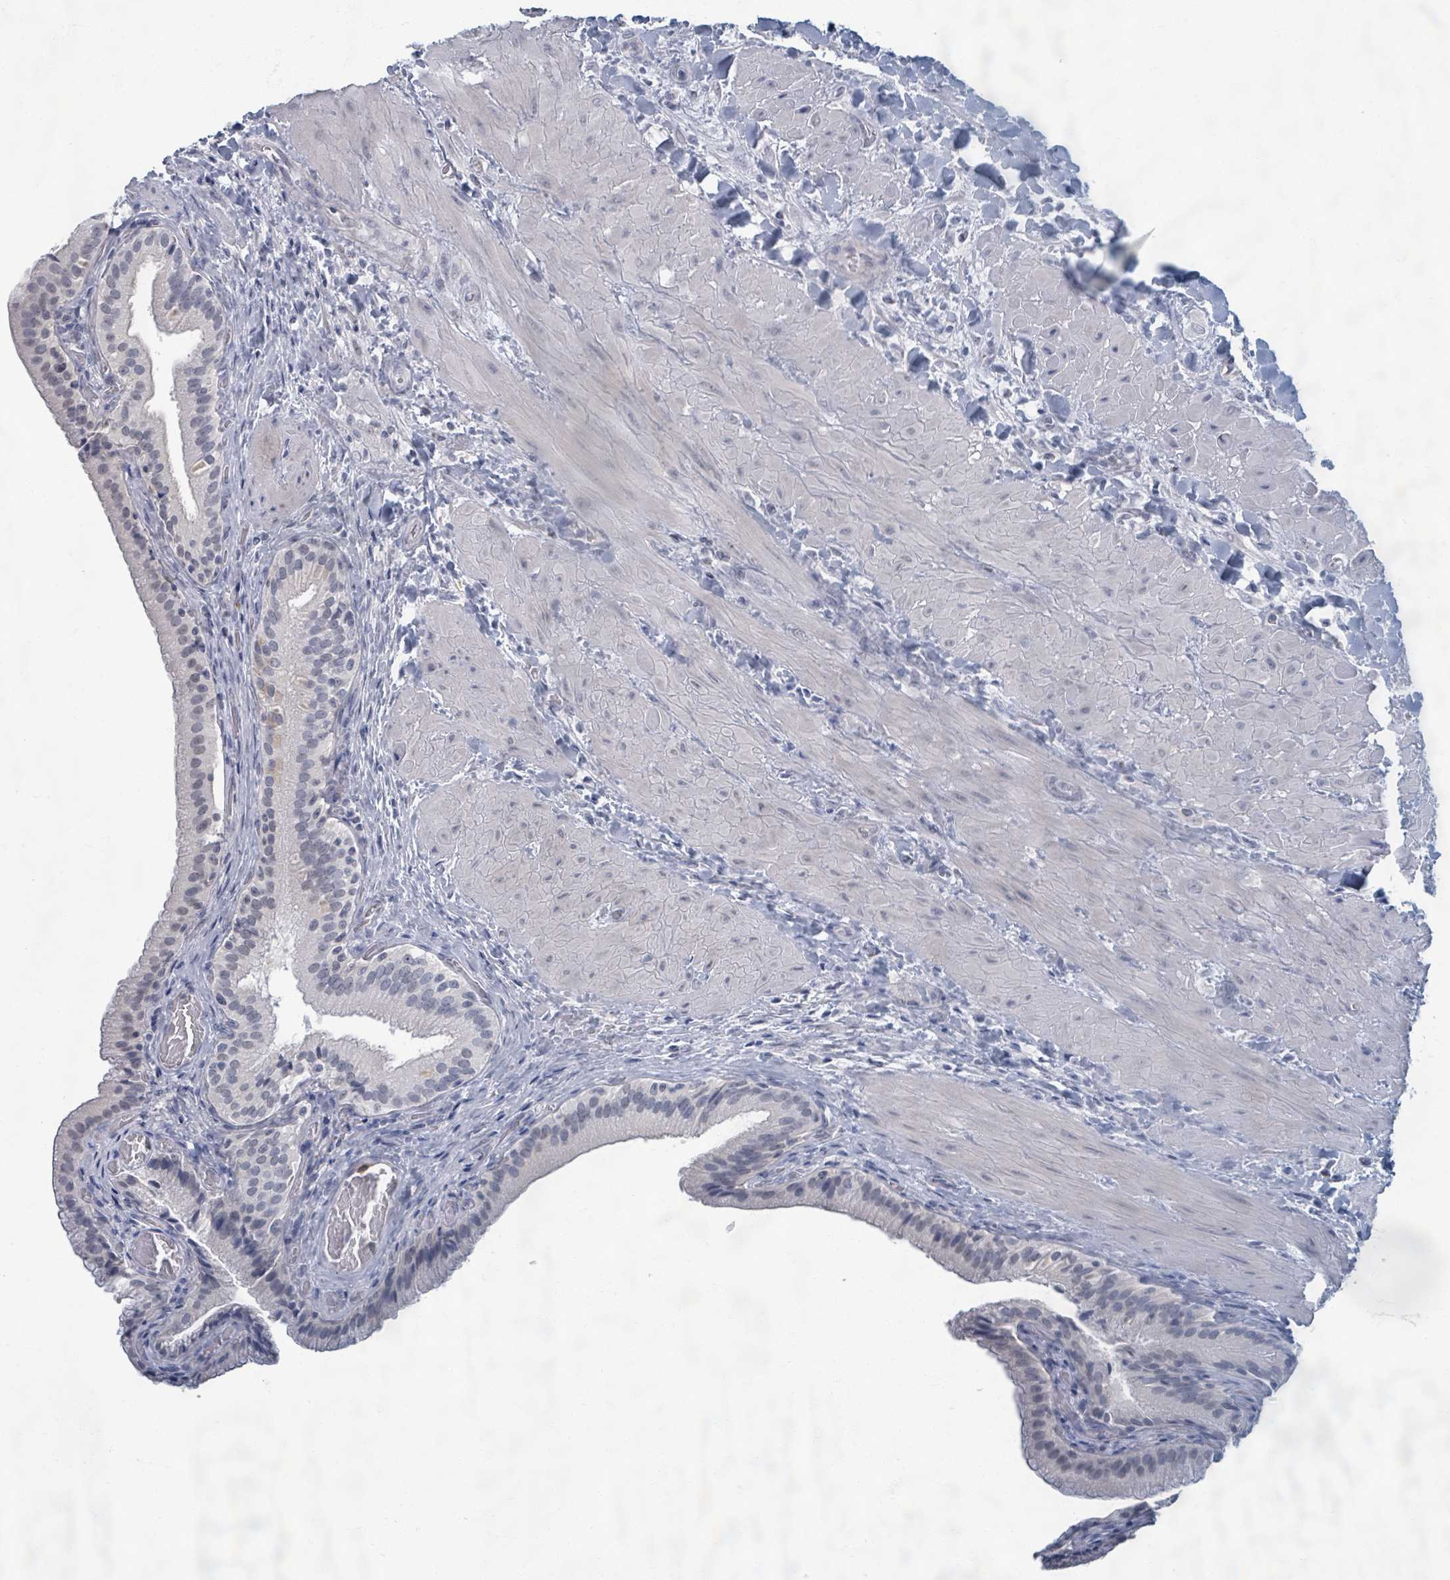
{"staining": {"intensity": "weak", "quantity": "<25%", "location": "nuclear"}, "tissue": "gallbladder", "cell_type": "Glandular cells", "image_type": "normal", "snomed": [{"axis": "morphology", "description": "Normal tissue, NOS"}, {"axis": "topography", "description": "Gallbladder"}], "caption": "This is an IHC image of benign gallbladder. There is no positivity in glandular cells.", "gene": "WNT11", "patient": {"sex": "male", "age": 24}}